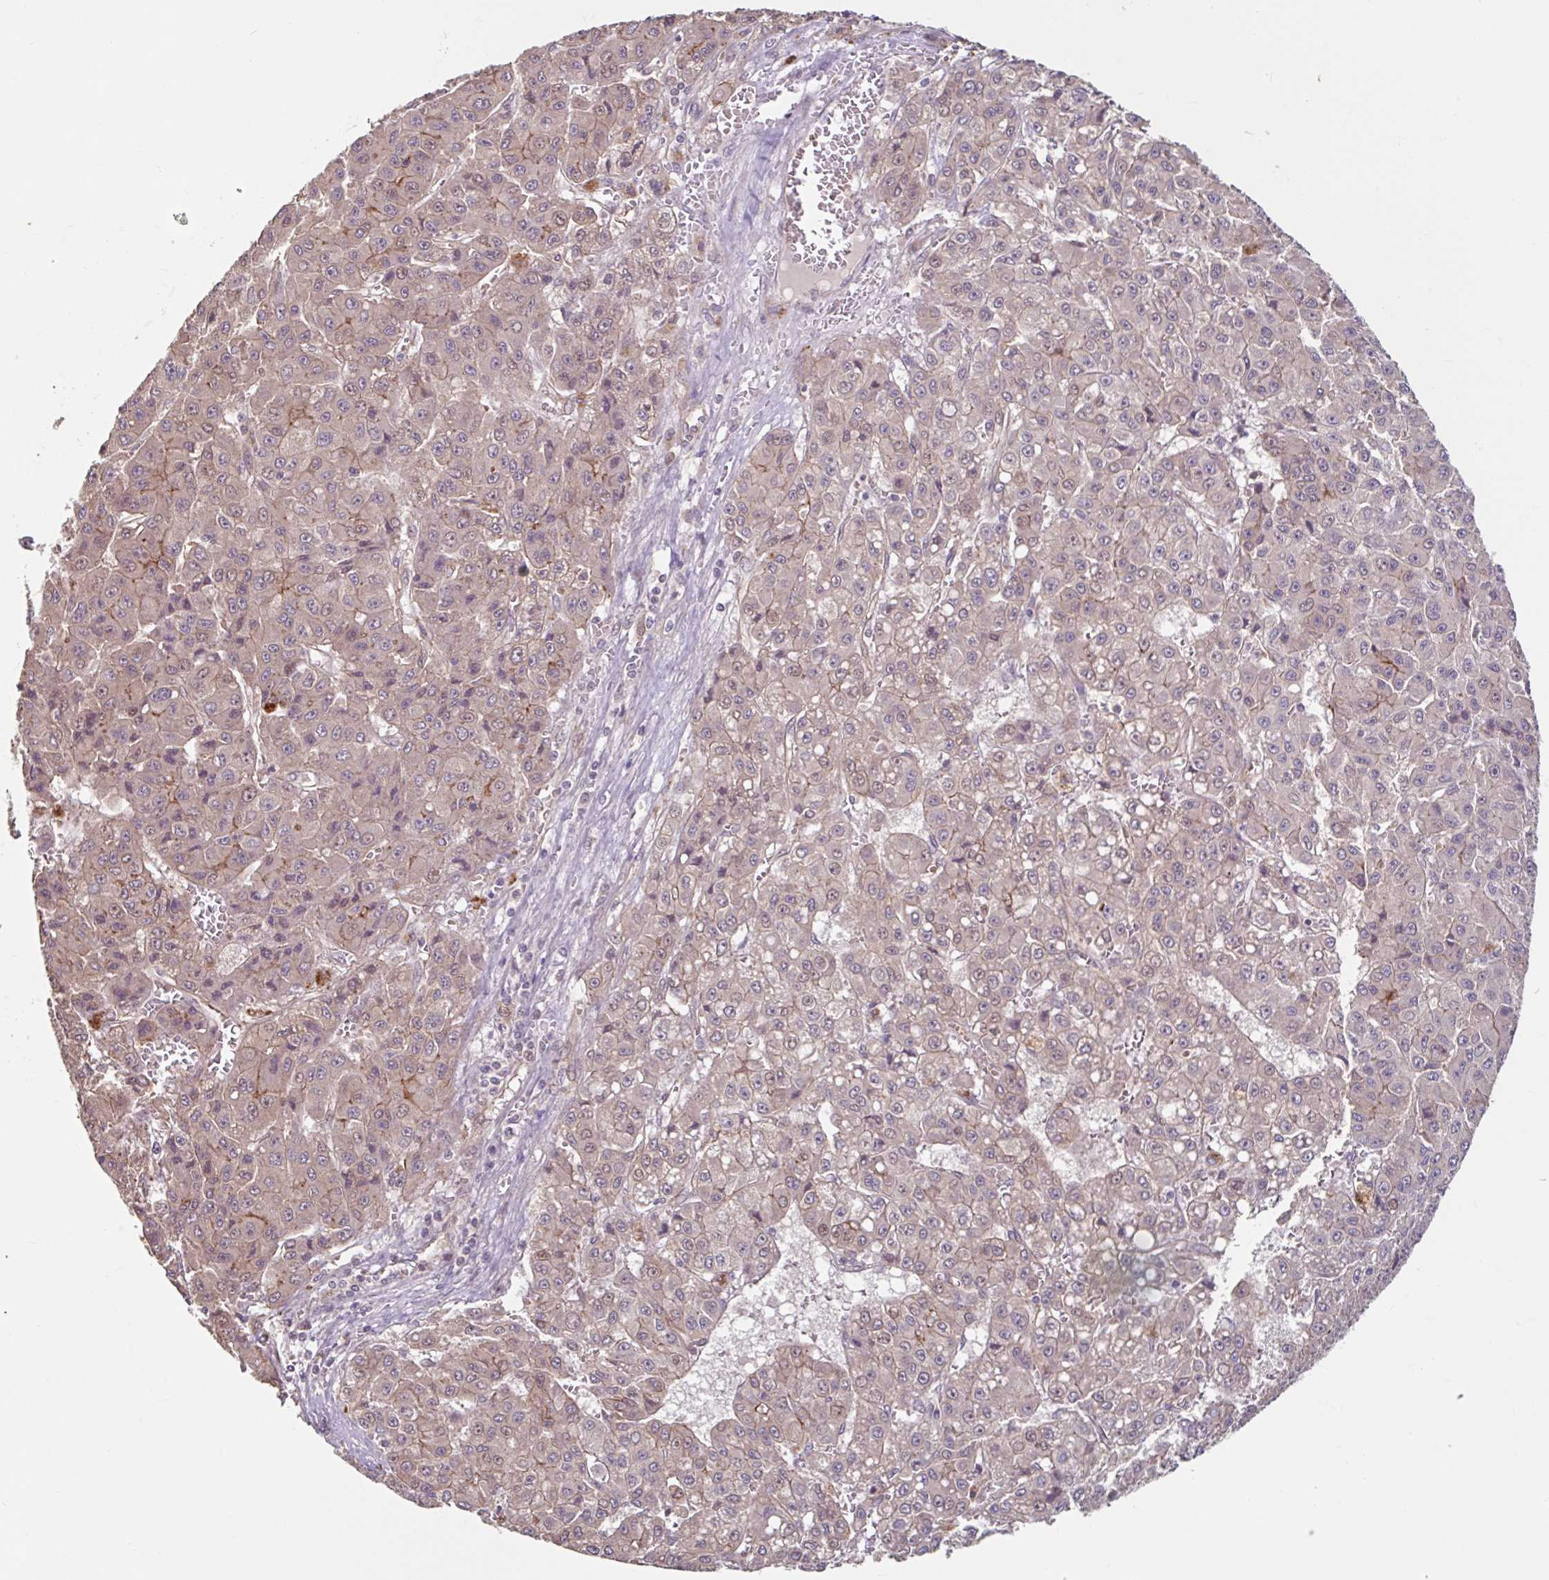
{"staining": {"intensity": "weak", "quantity": "25%-75%", "location": "cytoplasmic/membranous"}, "tissue": "liver cancer", "cell_type": "Tumor cells", "image_type": "cancer", "snomed": [{"axis": "morphology", "description": "Carcinoma, Hepatocellular, NOS"}, {"axis": "topography", "description": "Liver"}], "caption": "Protein staining reveals weak cytoplasmic/membranous positivity in about 25%-75% of tumor cells in liver cancer.", "gene": "STYXL1", "patient": {"sex": "male", "age": 70}}